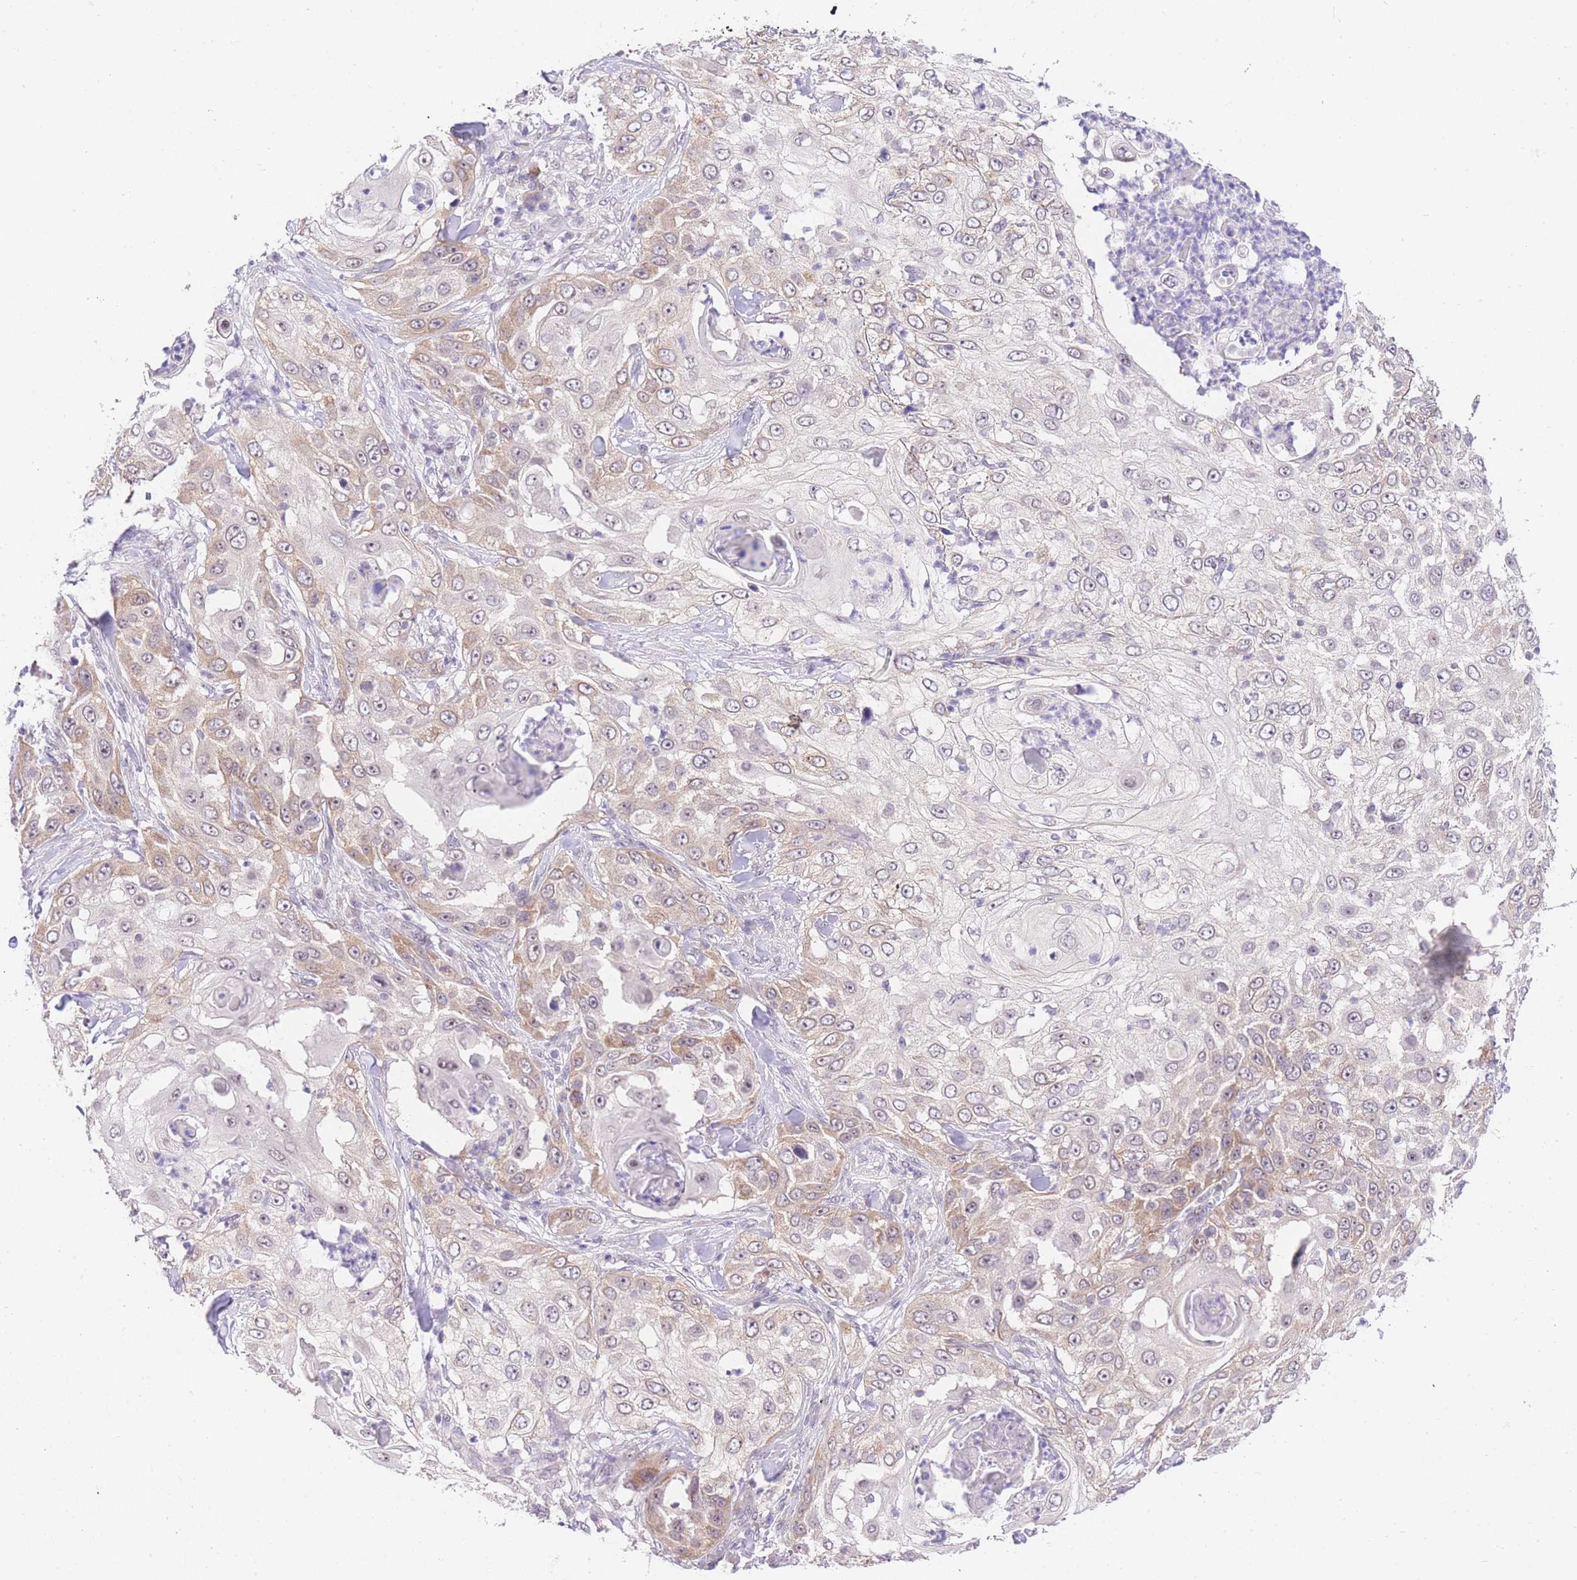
{"staining": {"intensity": "weak", "quantity": "25%-75%", "location": "cytoplasmic/membranous"}, "tissue": "skin cancer", "cell_type": "Tumor cells", "image_type": "cancer", "snomed": [{"axis": "morphology", "description": "Squamous cell carcinoma, NOS"}, {"axis": "topography", "description": "Skin"}], "caption": "DAB immunohistochemical staining of human squamous cell carcinoma (skin) exhibits weak cytoplasmic/membranous protein expression in about 25%-75% of tumor cells.", "gene": "STK39", "patient": {"sex": "female", "age": 44}}